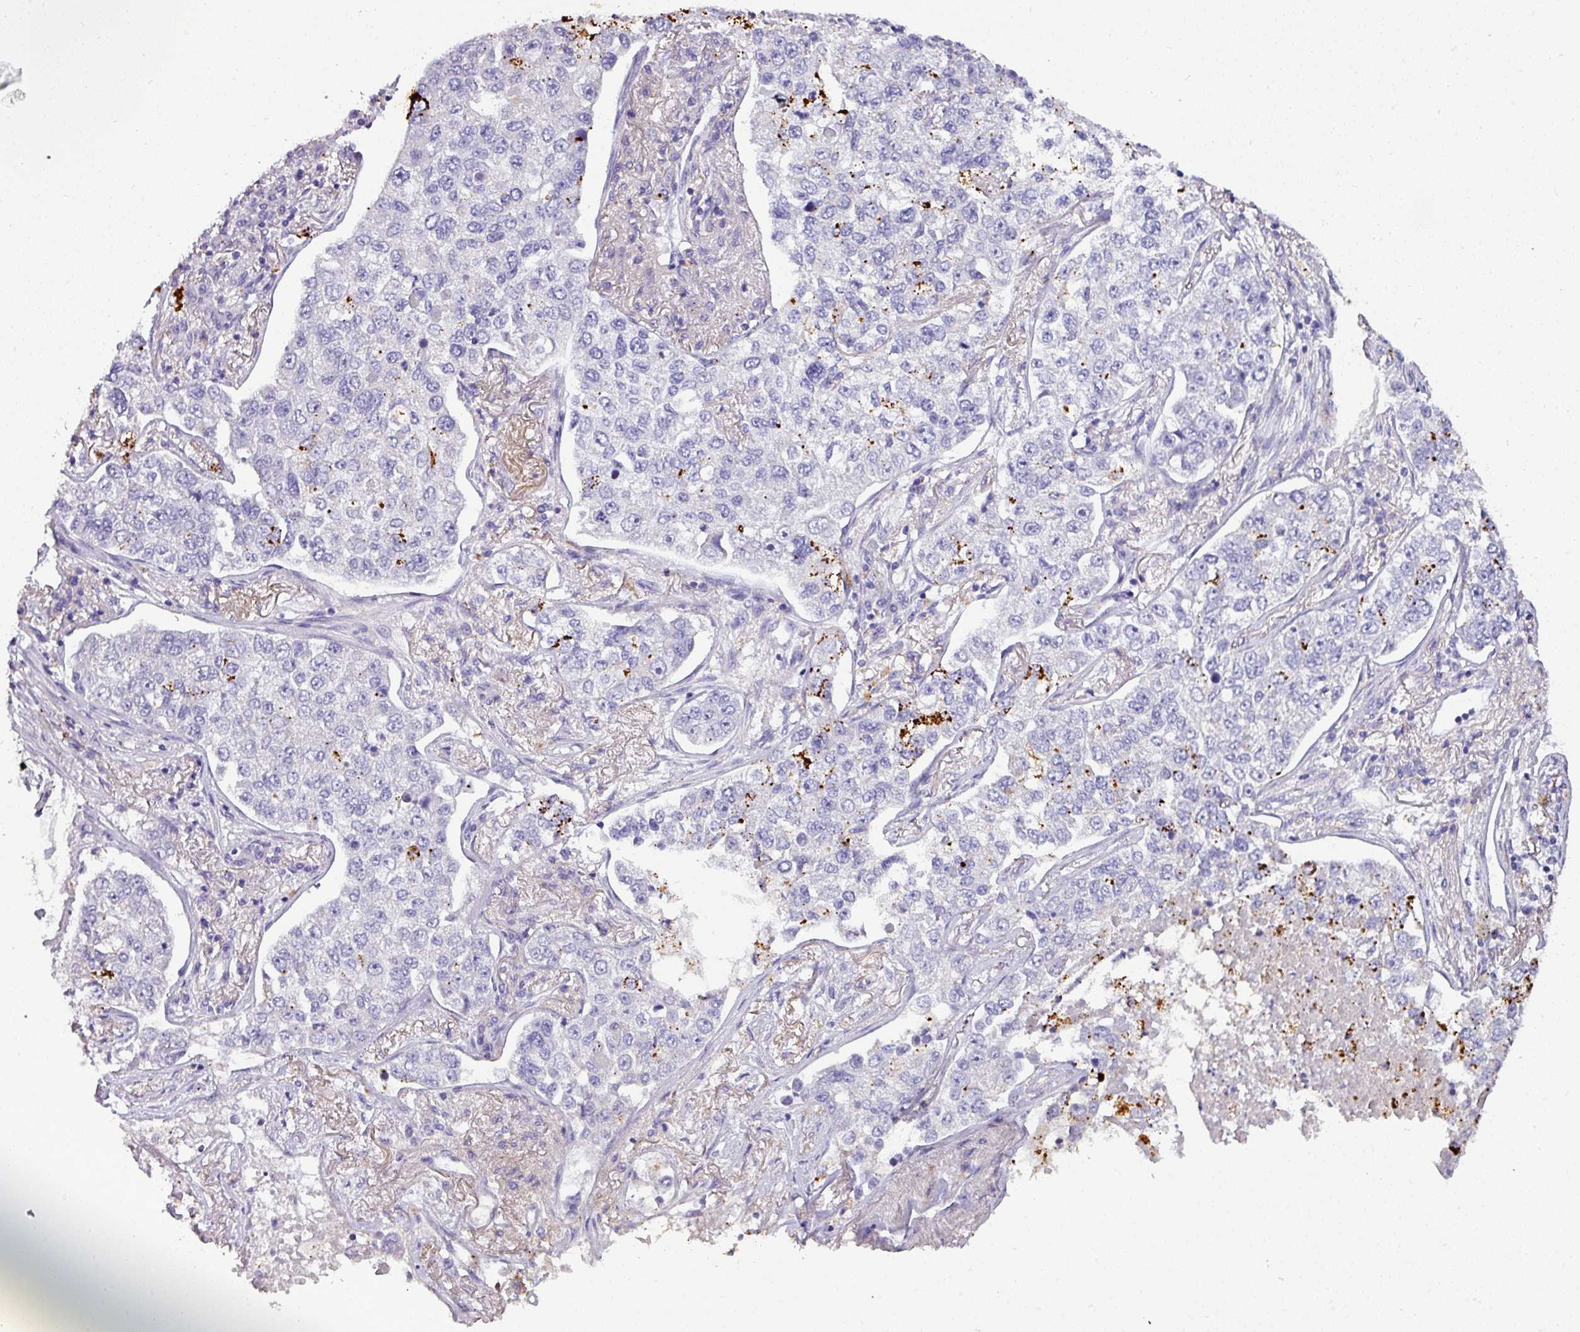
{"staining": {"intensity": "negative", "quantity": "none", "location": "none"}, "tissue": "lung cancer", "cell_type": "Tumor cells", "image_type": "cancer", "snomed": [{"axis": "morphology", "description": "Adenocarcinoma, NOS"}, {"axis": "topography", "description": "Lung"}], "caption": "DAB immunohistochemical staining of adenocarcinoma (lung) reveals no significant staining in tumor cells.", "gene": "NAPSA", "patient": {"sex": "male", "age": 49}}